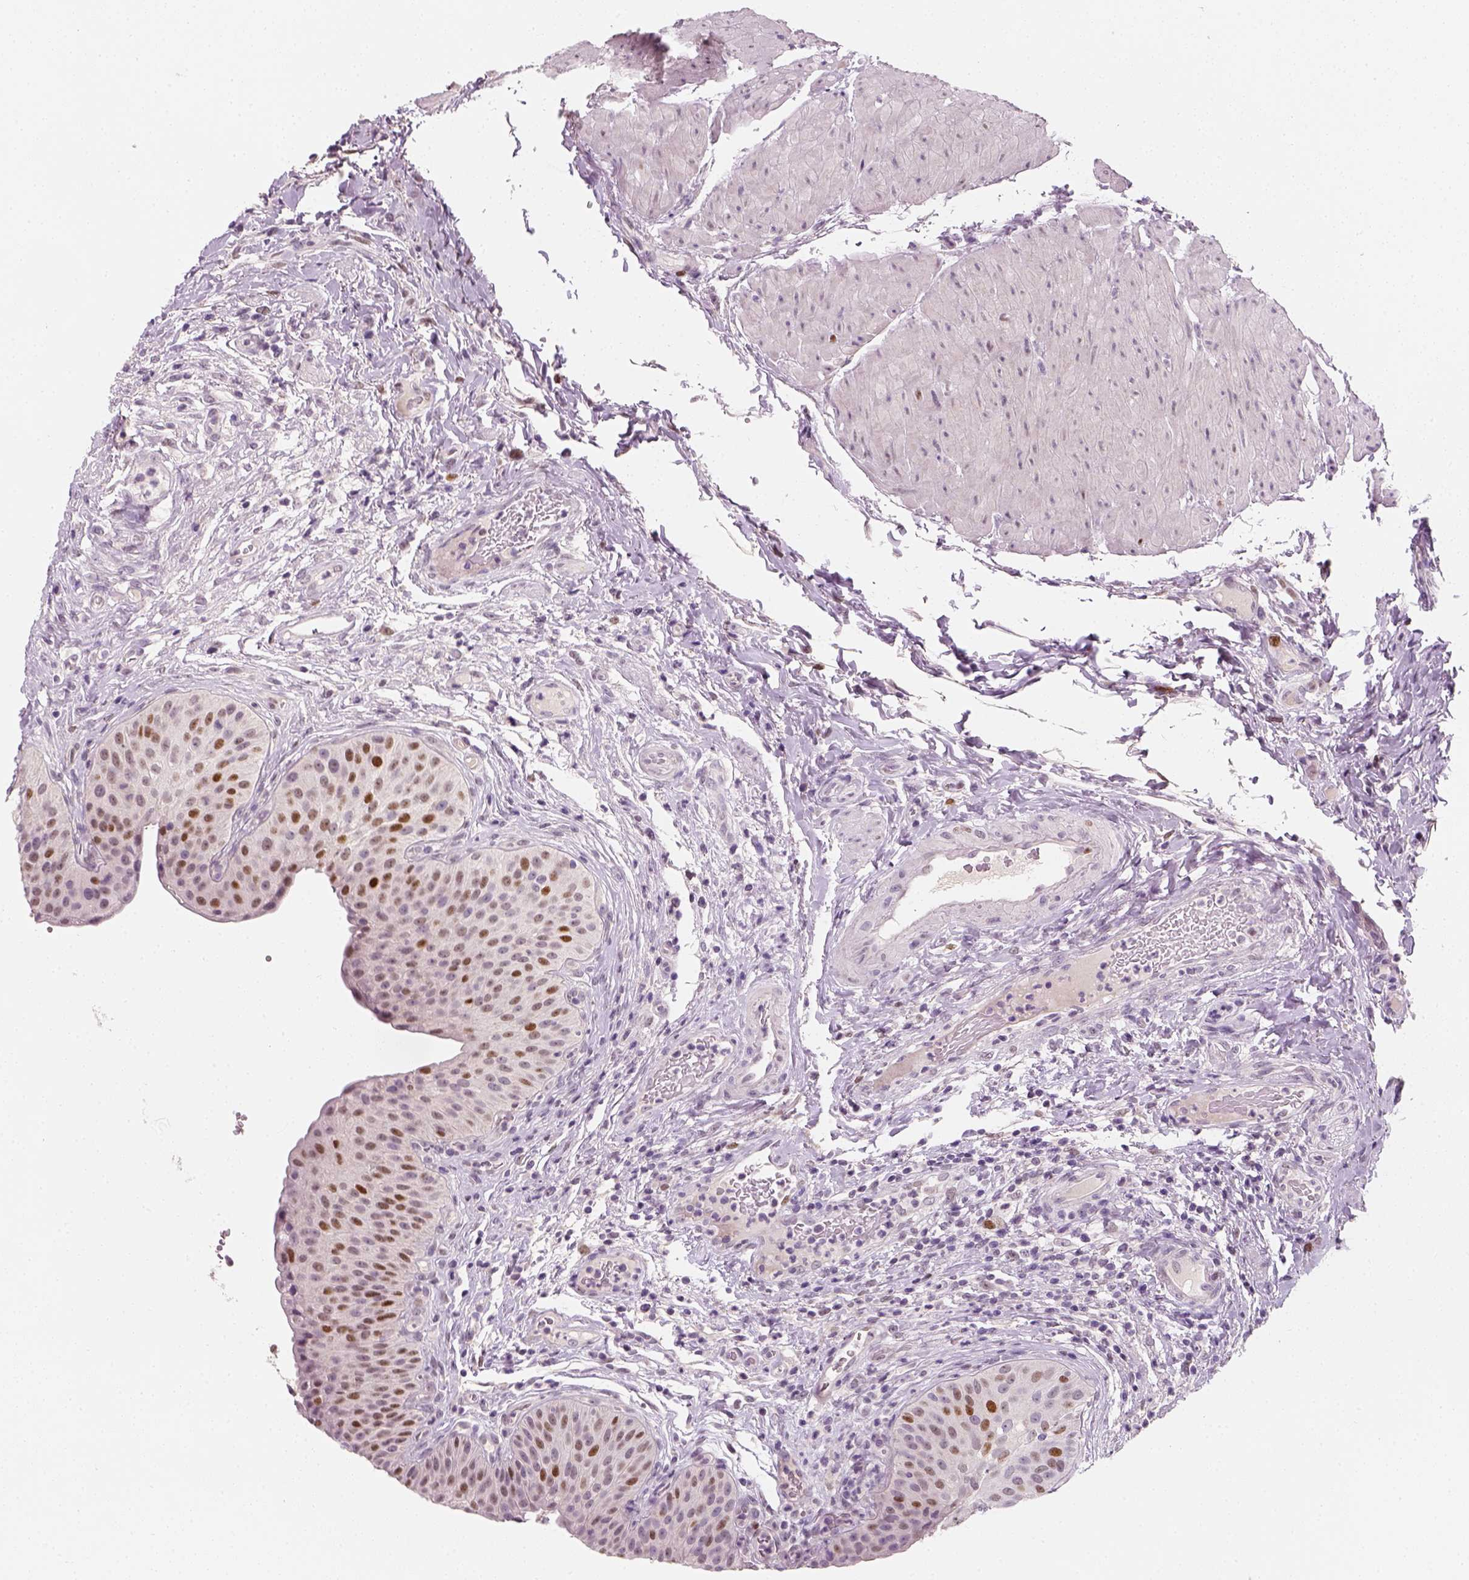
{"staining": {"intensity": "moderate", "quantity": "<25%", "location": "nuclear"}, "tissue": "urinary bladder", "cell_type": "Urothelial cells", "image_type": "normal", "snomed": [{"axis": "morphology", "description": "Normal tissue, NOS"}, {"axis": "topography", "description": "Urinary bladder"}], "caption": "High-magnification brightfield microscopy of unremarkable urinary bladder stained with DAB (3,3'-diaminobenzidine) (brown) and counterstained with hematoxylin (blue). urothelial cells exhibit moderate nuclear expression is present in about<25% of cells.", "gene": "TP53", "patient": {"sex": "male", "age": 66}}